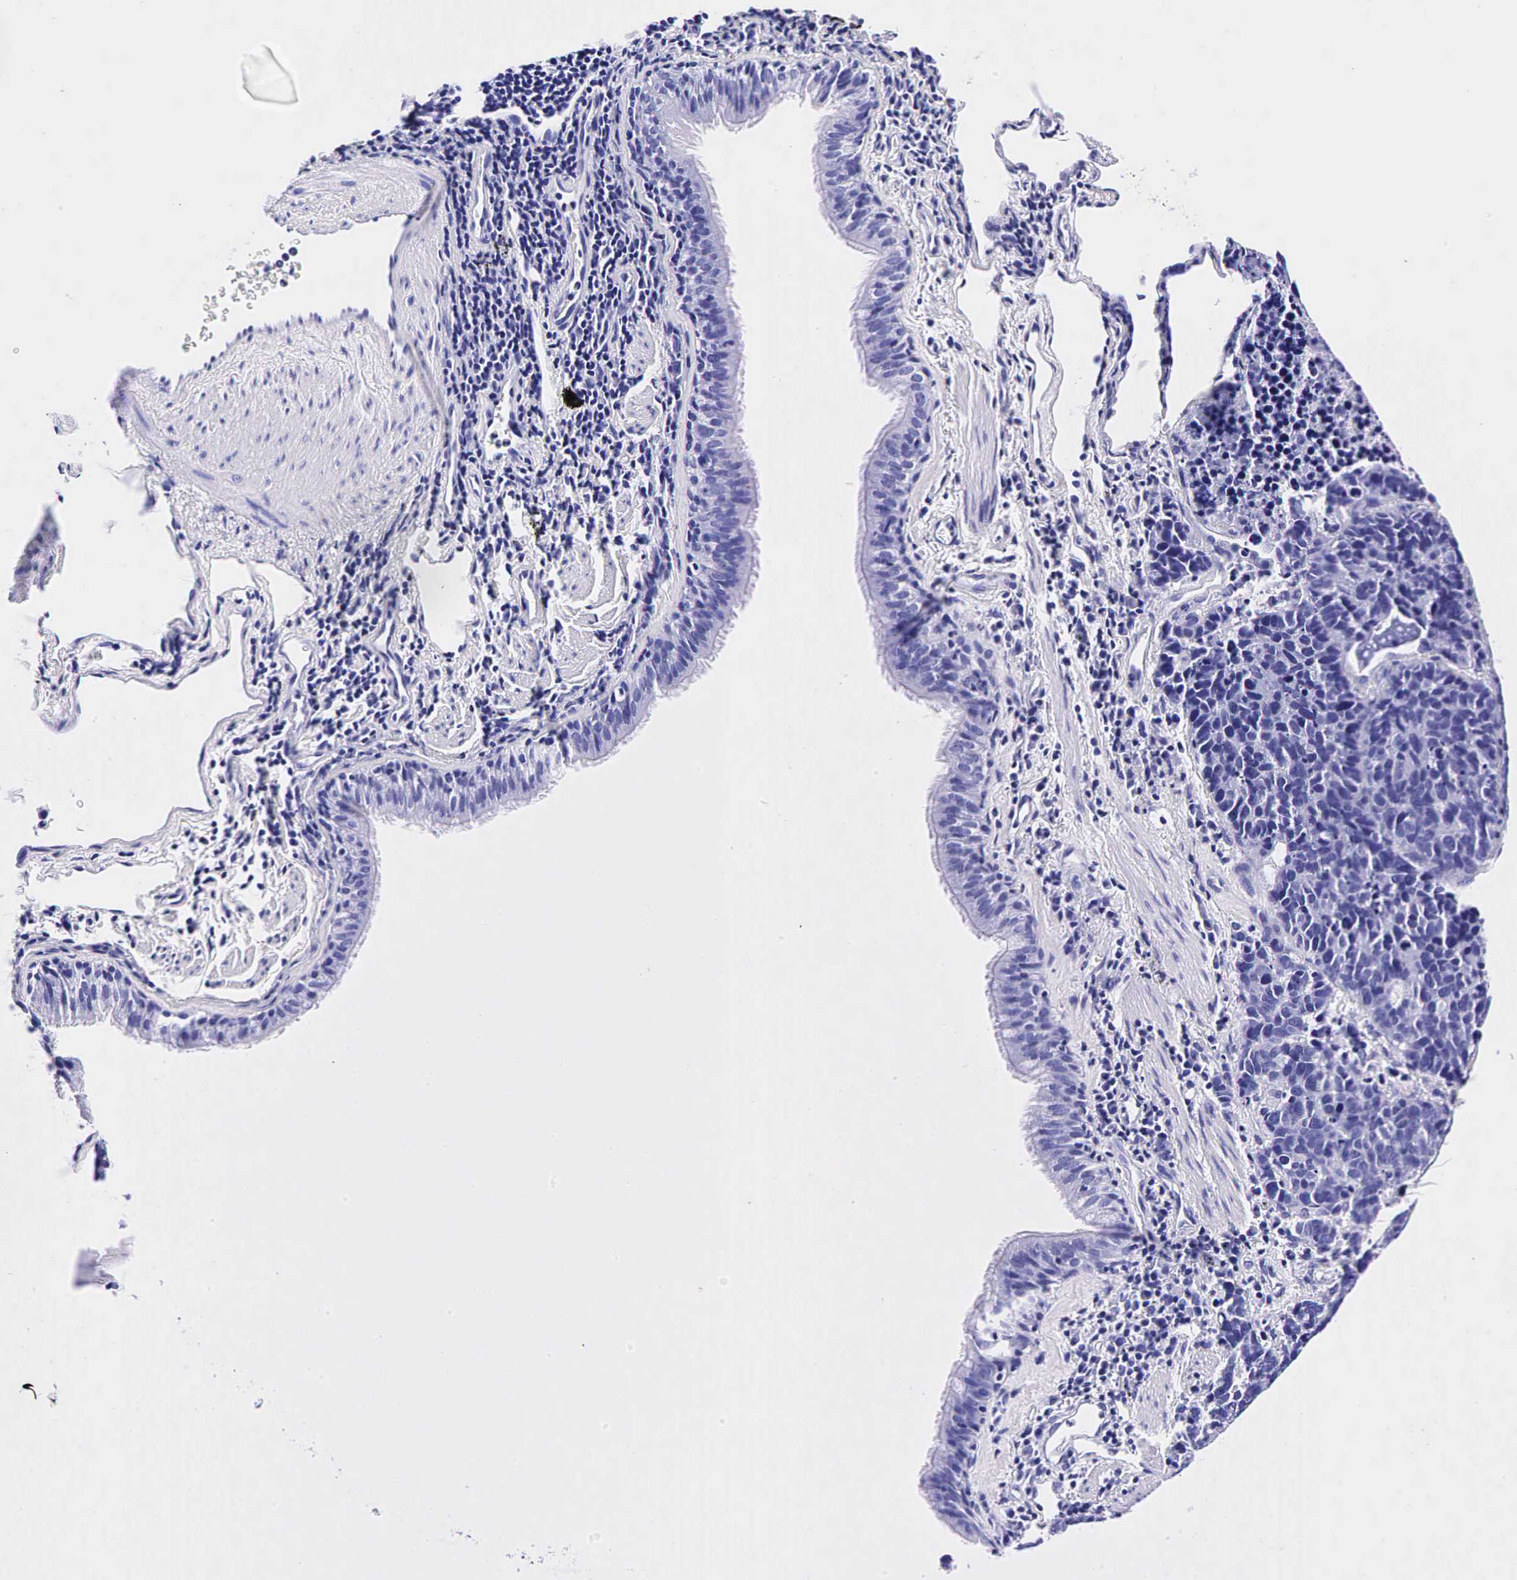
{"staining": {"intensity": "negative", "quantity": "none", "location": "none"}, "tissue": "lung cancer", "cell_type": "Tumor cells", "image_type": "cancer", "snomed": [{"axis": "morphology", "description": "Neoplasm, malignant, NOS"}, {"axis": "topography", "description": "Lung"}], "caption": "DAB (3,3'-diaminobenzidine) immunohistochemical staining of human lung cancer (malignant neoplasm) demonstrates no significant staining in tumor cells.", "gene": "GAST", "patient": {"sex": "female", "age": 75}}